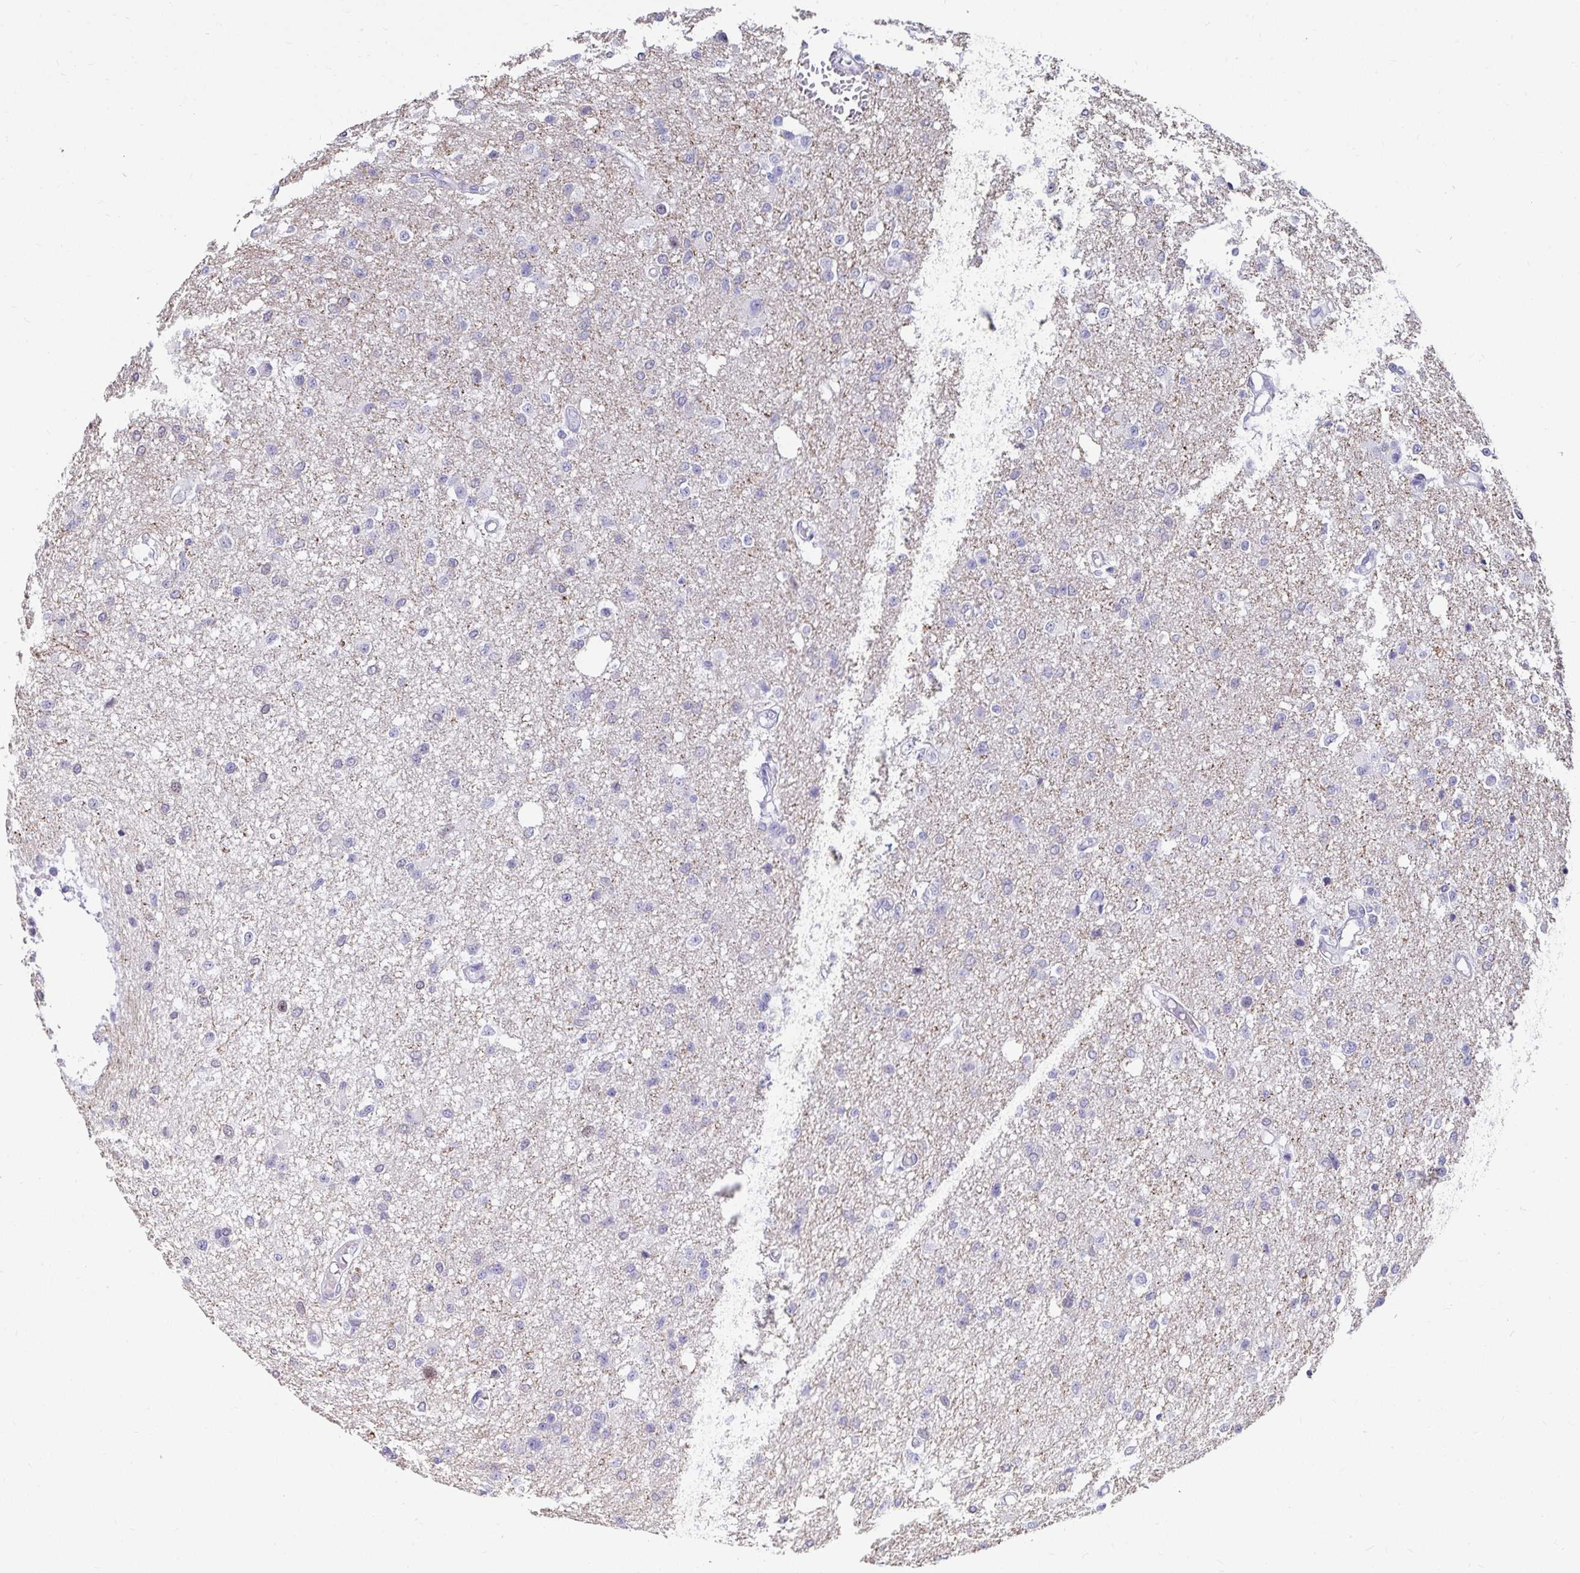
{"staining": {"intensity": "negative", "quantity": "none", "location": "none"}, "tissue": "glioma", "cell_type": "Tumor cells", "image_type": "cancer", "snomed": [{"axis": "morphology", "description": "Glioma, malignant, Low grade"}, {"axis": "topography", "description": "Brain"}], "caption": "Tumor cells are negative for brown protein staining in glioma. (Stains: DAB (3,3'-diaminobenzidine) immunohistochemistry (IHC) with hematoxylin counter stain, Microscopy: brightfield microscopy at high magnification).", "gene": "ANLN", "patient": {"sex": "male", "age": 26}}